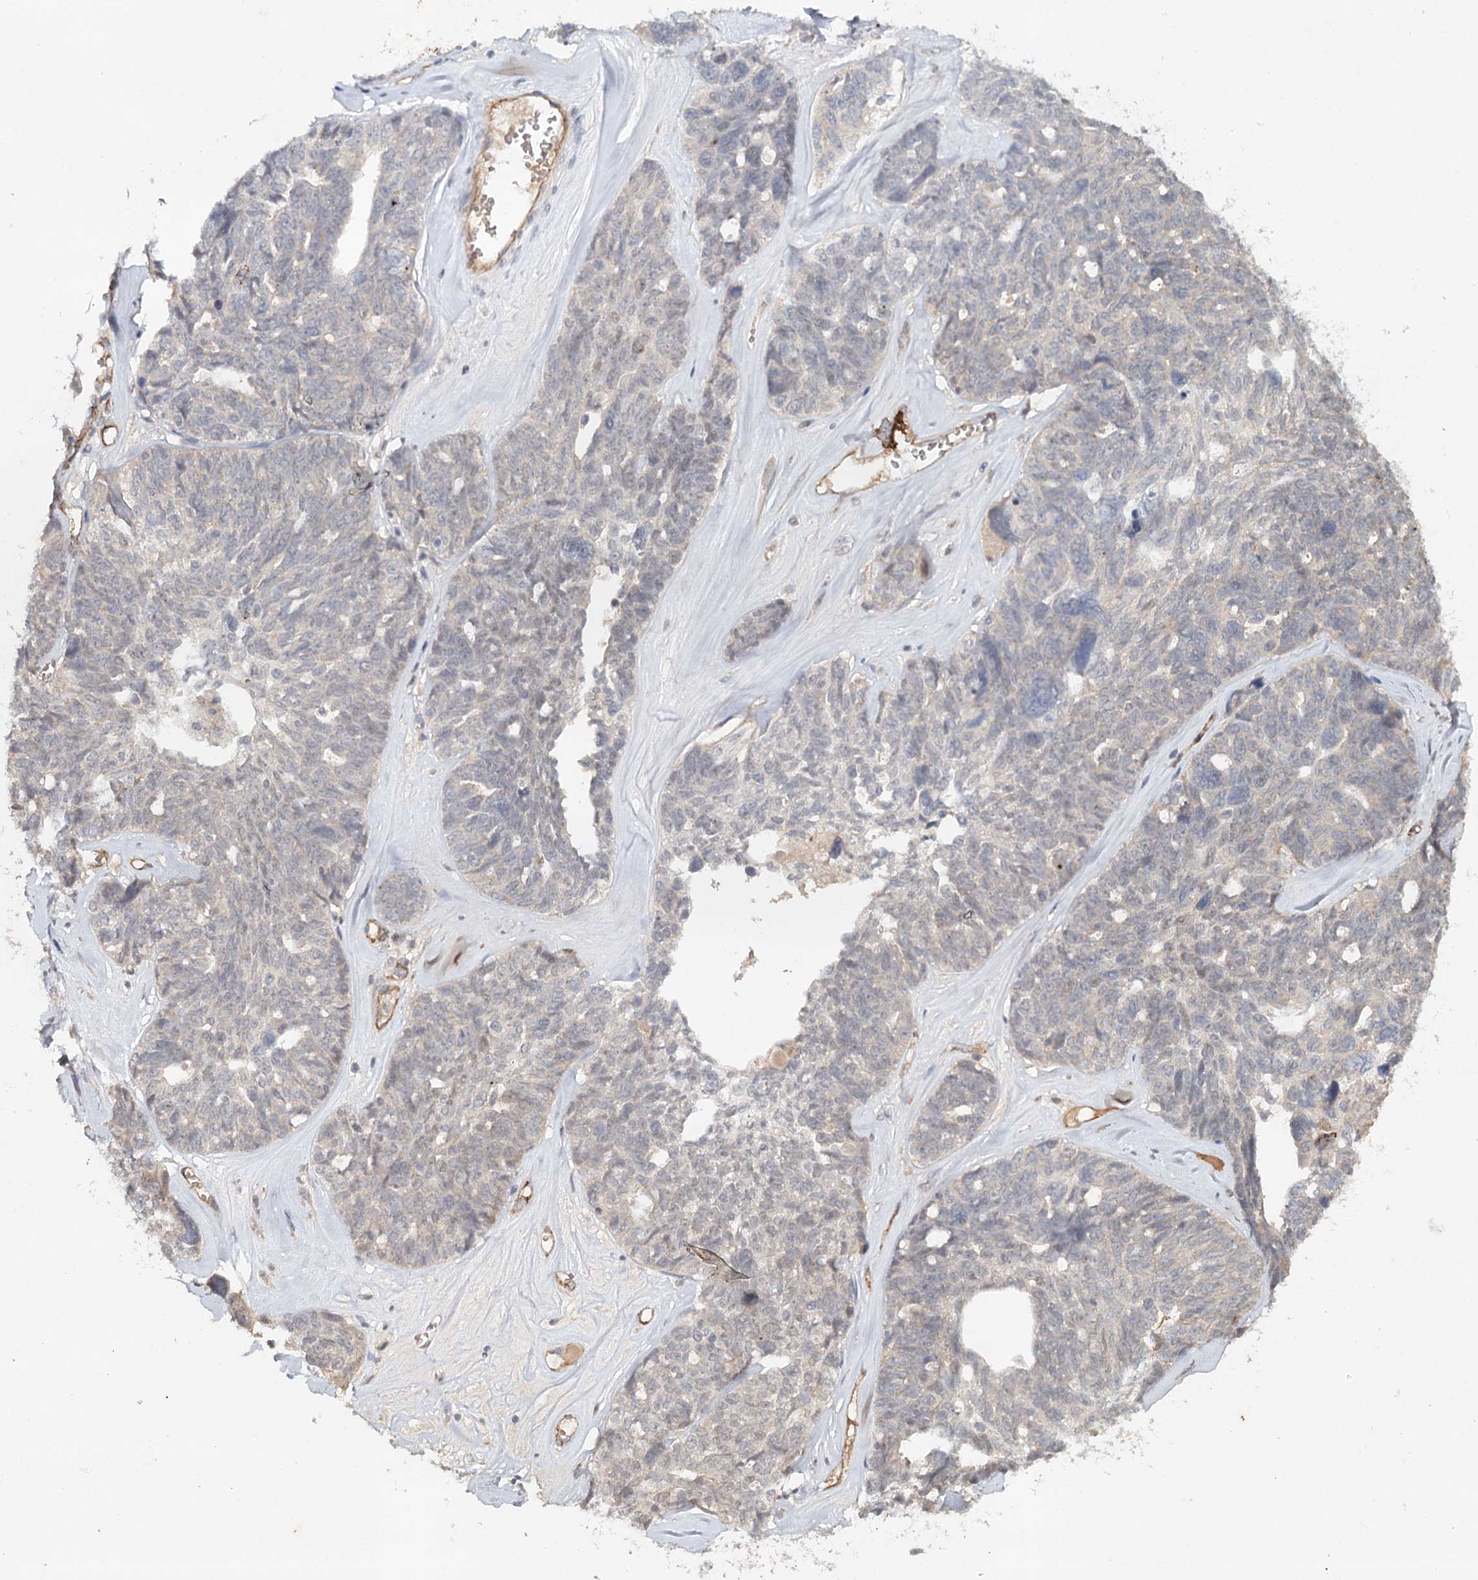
{"staining": {"intensity": "negative", "quantity": "none", "location": "none"}, "tissue": "ovarian cancer", "cell_type": "Tumor cells", "image_type": "cancer", "snomed": [{"axis": "morphology", "description": "Cystadenocarcinoma, serous, NOS"}, {"axis": "topography", "description": "Ovary"}], "caption": "Tumor cells are negative for brown protein staining in ovarian serous cystadenocarcinoma.", "gene": "SYNPO", "patient": {"sex": "female", "age": 79}}